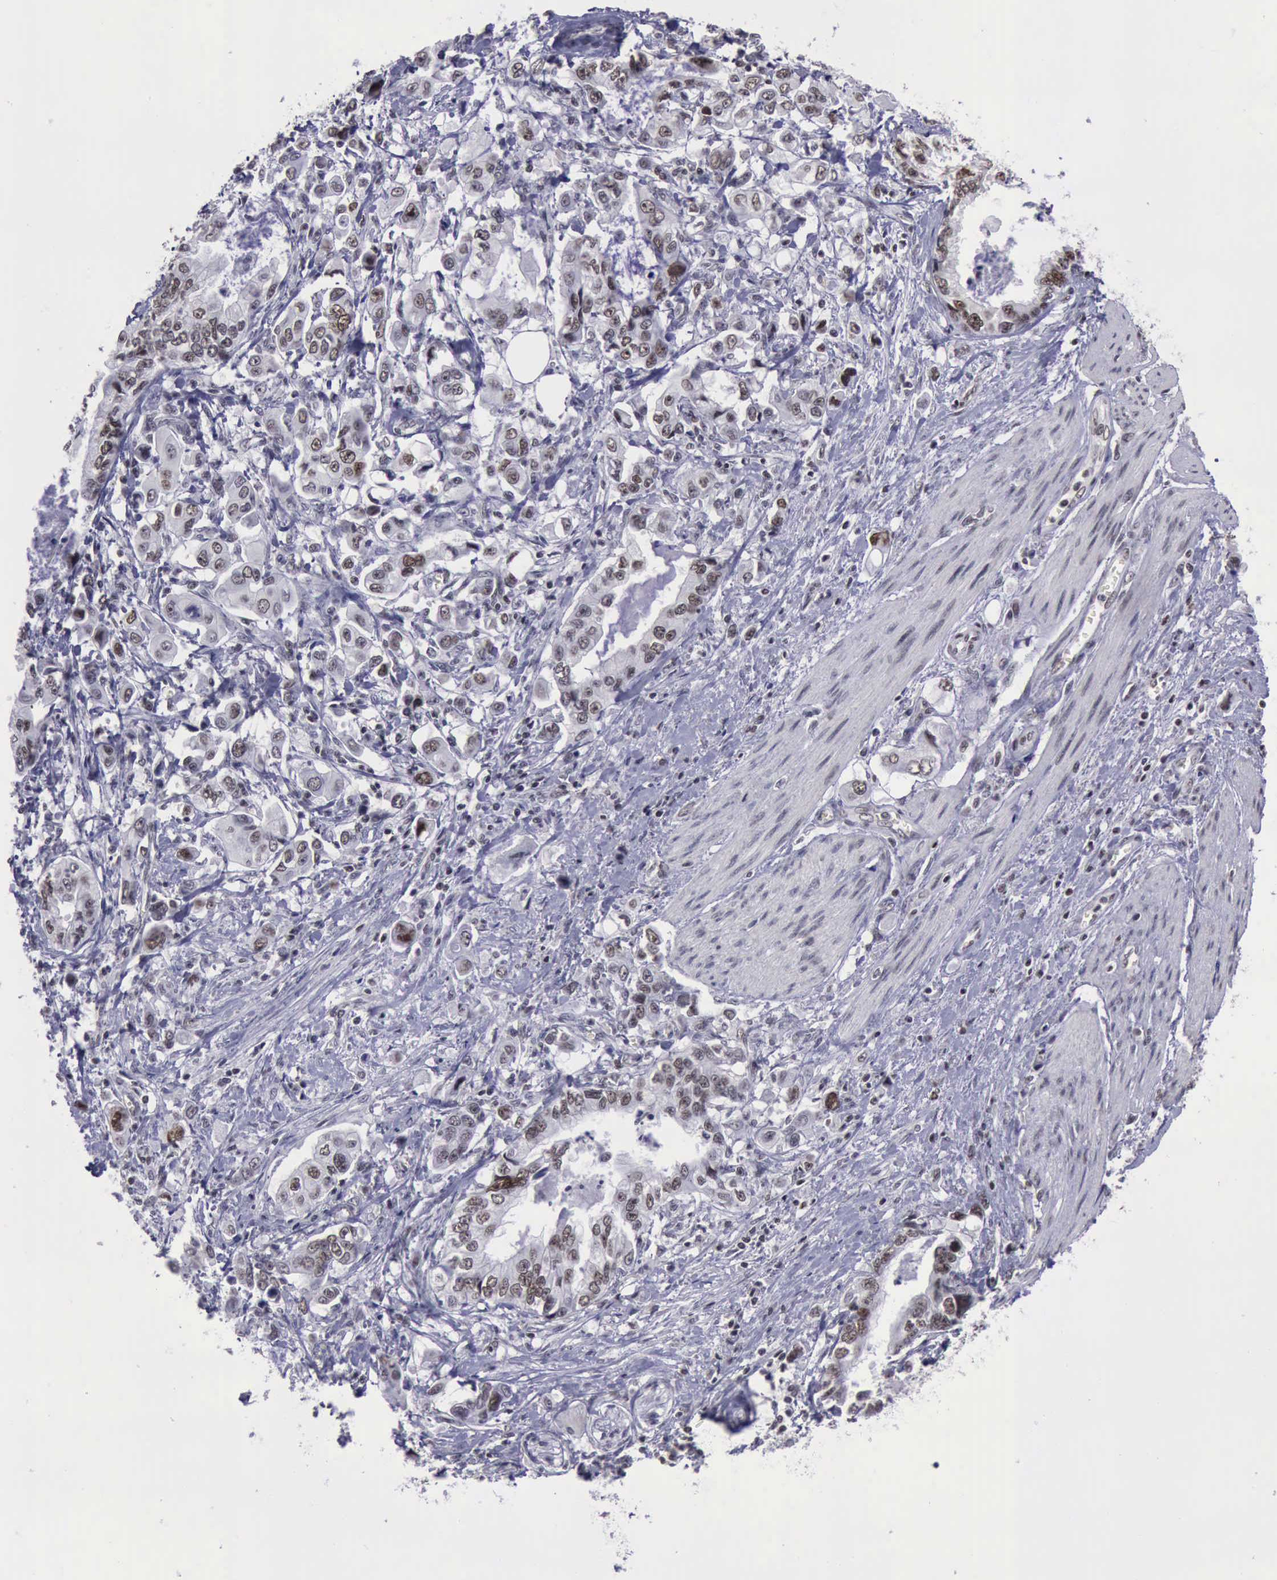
{"staining": {"intensity": "weak", "quantity": "25%-75%", "location": "nuclear"}, "tissue": "stomach cancer", "cell_type": "Tumor cells", "image_type": "cancer", "snomed": [{"axis": "morphology", "description": "Adenocarcinoma, NOS"}, {"axis": "topography", "description": "Pancreas"}, {"axis": "topography", "description": "Stomach, upper"}], "caption": "Immunohistochemical staining of human stomach cancer (adenocarcinoma) exhibits low levels of weak nuclear expression in about 25%-75% of tumor cells. The staining is performed using DAB (3,3'-diaminobenzidine) brown chromogen to label protein expression. The nuclei are counter-stained blue using hematoxylin.", "gene": "YY1", "patient": {"sex": "male", "age": 77}}